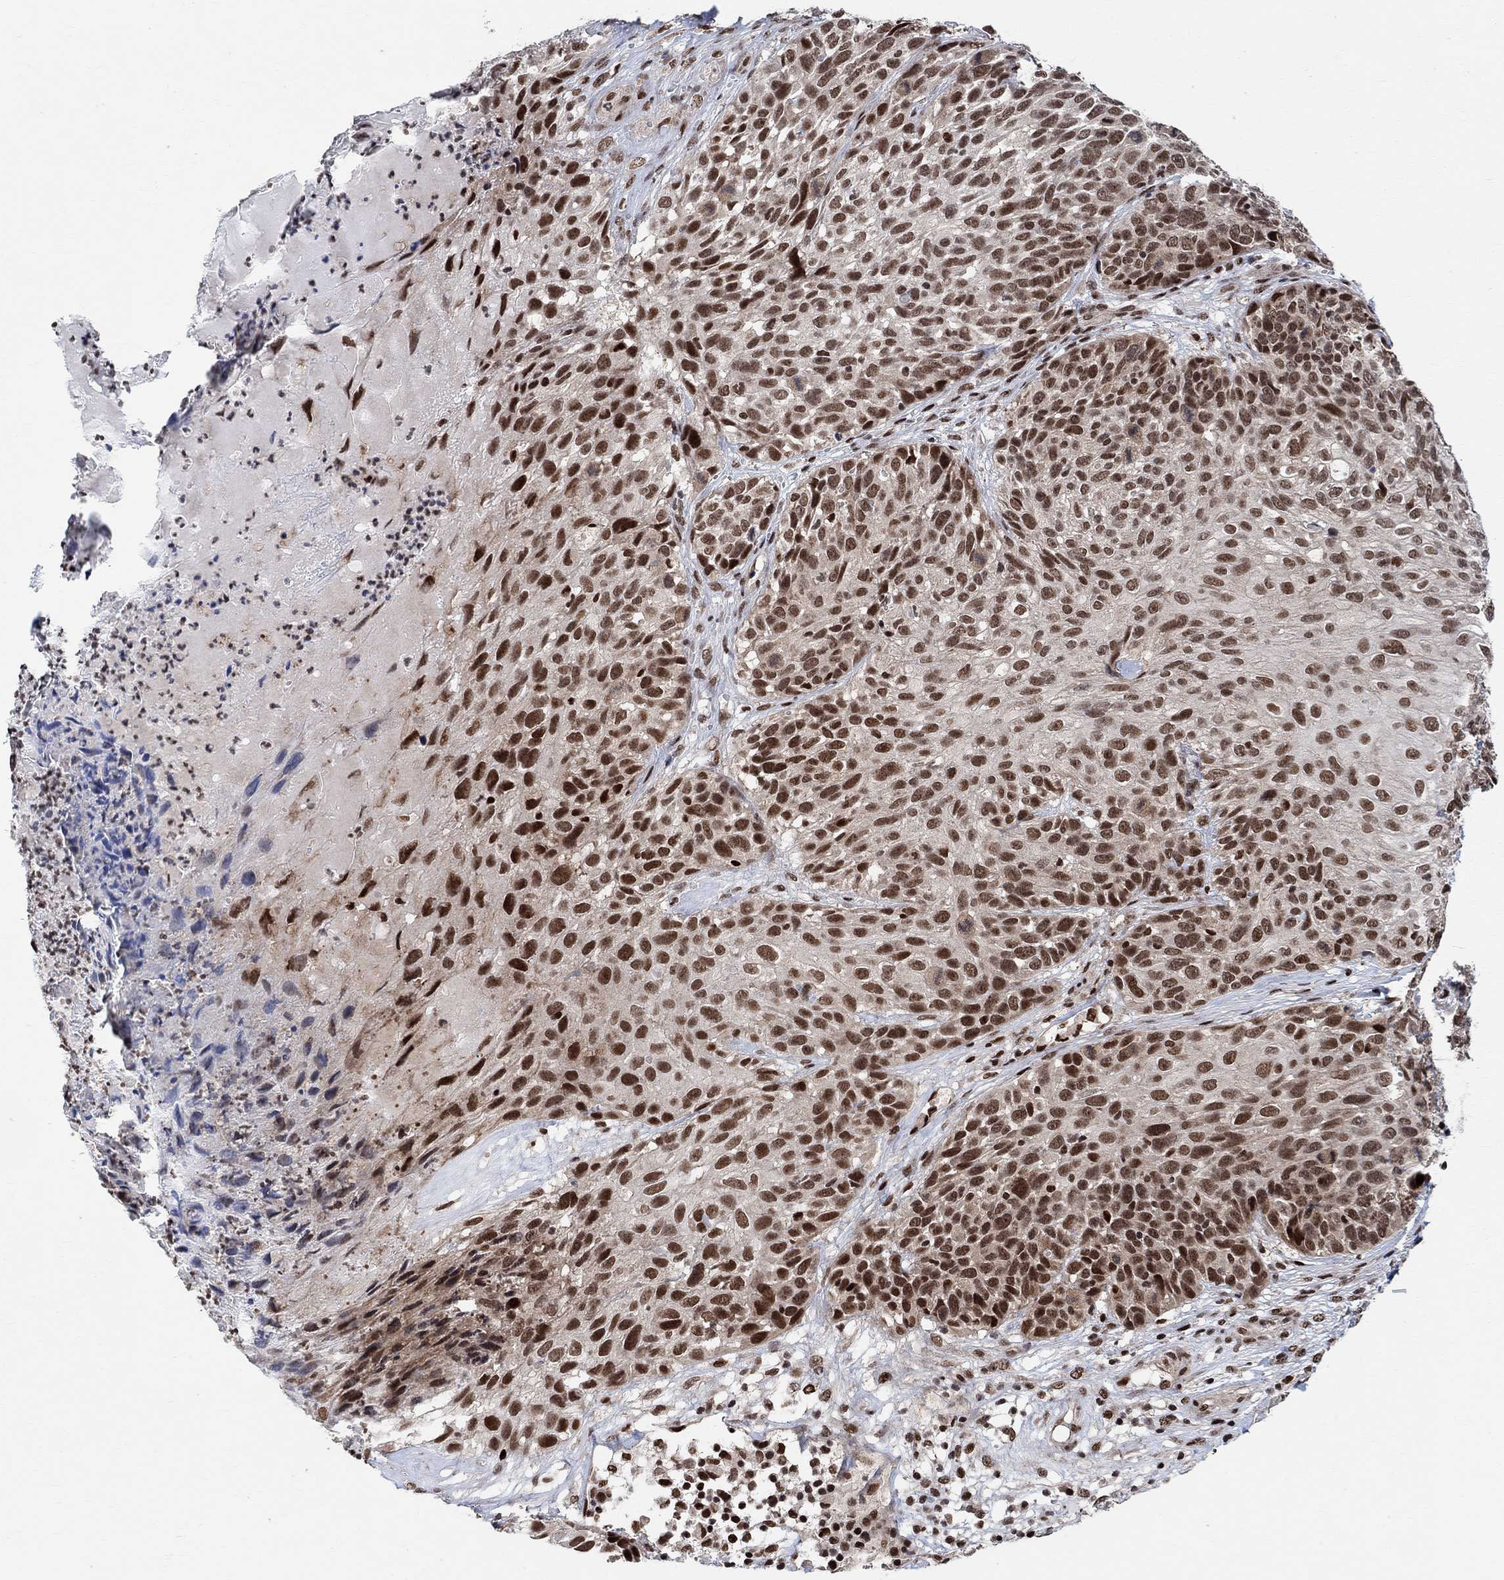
{"staining": {"intensity": "strong", "quantity": ">75%", "location": "nuclear"}, "tissue": "skin cancer", "cell_type": "Tumor cells", "image_type": "cancer", "snomed": [{"axis": "morphology", "description": "Squamous cell carcinoma, NOS"}, {"axis": "topography", "description": "Skin"}], "caption": "Protein staining by immunohistochemistry (IHC) demonstrates strong nuclear expression in approximately >75% of tumor cells in skin squamous cell carcinoma. The staining was performed using DAB to visualize the protein expression in brown, while the nuclei were stained in blue with hematoxylin (Magnification: 20x).", "gene": "E4F1", "patient": {"sex": "male", "age": 92}}